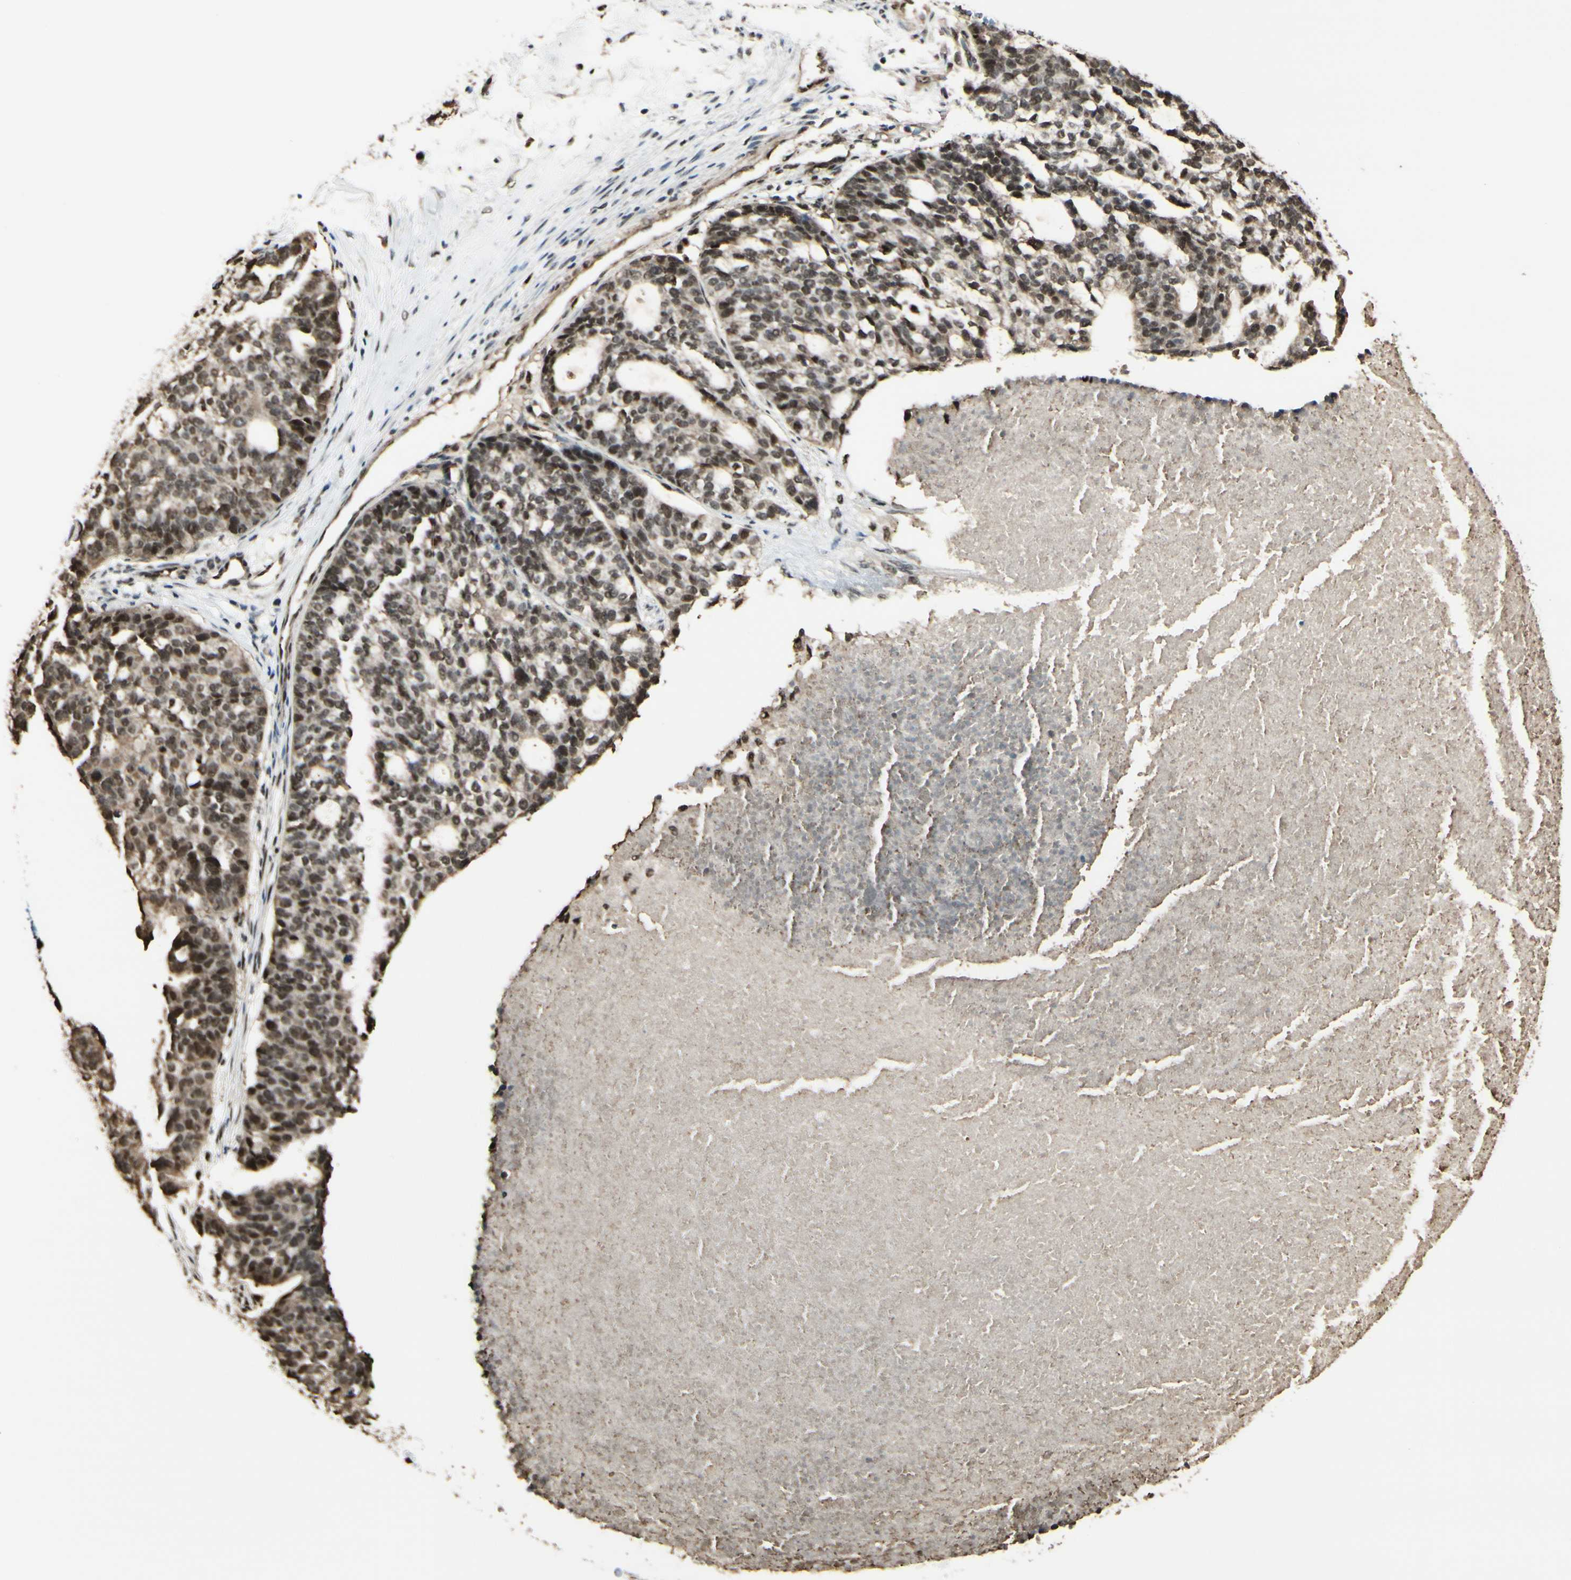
{"staining": {"intensity": "moderate", "quantity": ">75%", "location": "cytoplasmic/membranous,nuclear"}, "tissue": "ovarian cancer", "cell_type": "Tumor cells", "image_type": "cancer", "snomed": [{"axis": "morphology", "description": "Cystadenocarcinoma, serous, NOS"}, {"axis": "topography", "description": "Ovary"}], "caption": "DAB (3,3'-diaminobenzidine) immunohistochemical staining of ovarian cancer displays moderate cytoplasmic/membranous and nuclear protein staining in approximately >75% of tumor cells.", "gene": "HSF1", "patient": {"sex": "female", "age": 59}}